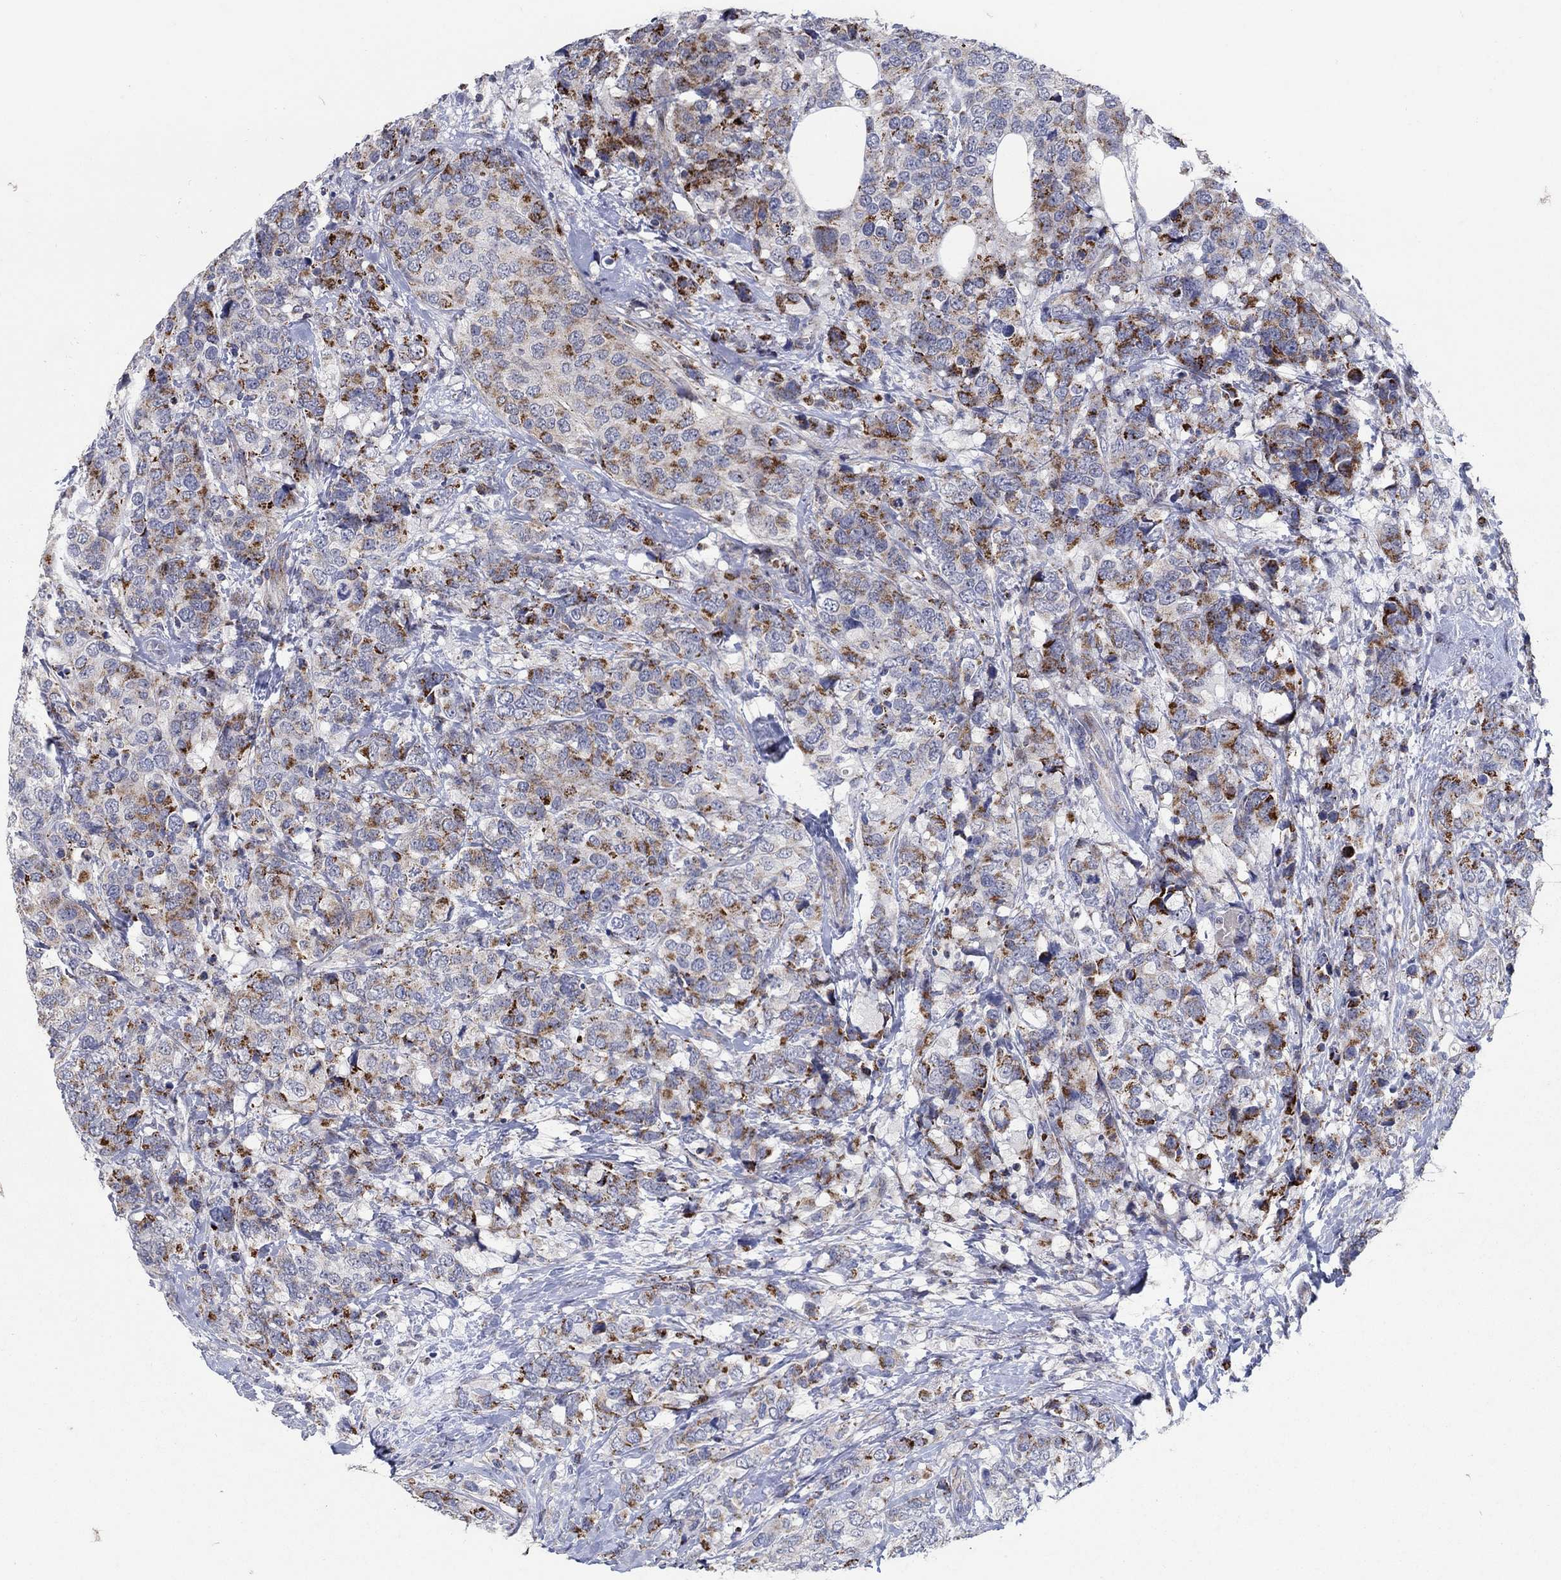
{"staining": {"intensity": "strong", "quantity": "25%-75%", "location": "cytoplasmic/membranous"}, "tissue": "breast cancer", "cell_type": "Tumor cells", "image_type": "cancer", "snomed": [{"axis": "morphology", "description": "Lobular carcinoma"}, {"axis": "topography", "description": "Breast"}], "caption": "Tumor cells display high levels of strong cytoplasmic/membranous staining in about 25%-75% of cells in breast cancer (lobular carcinoma).", "gene": "HMX2", "patient": {"sex": "female", "age": 59}}